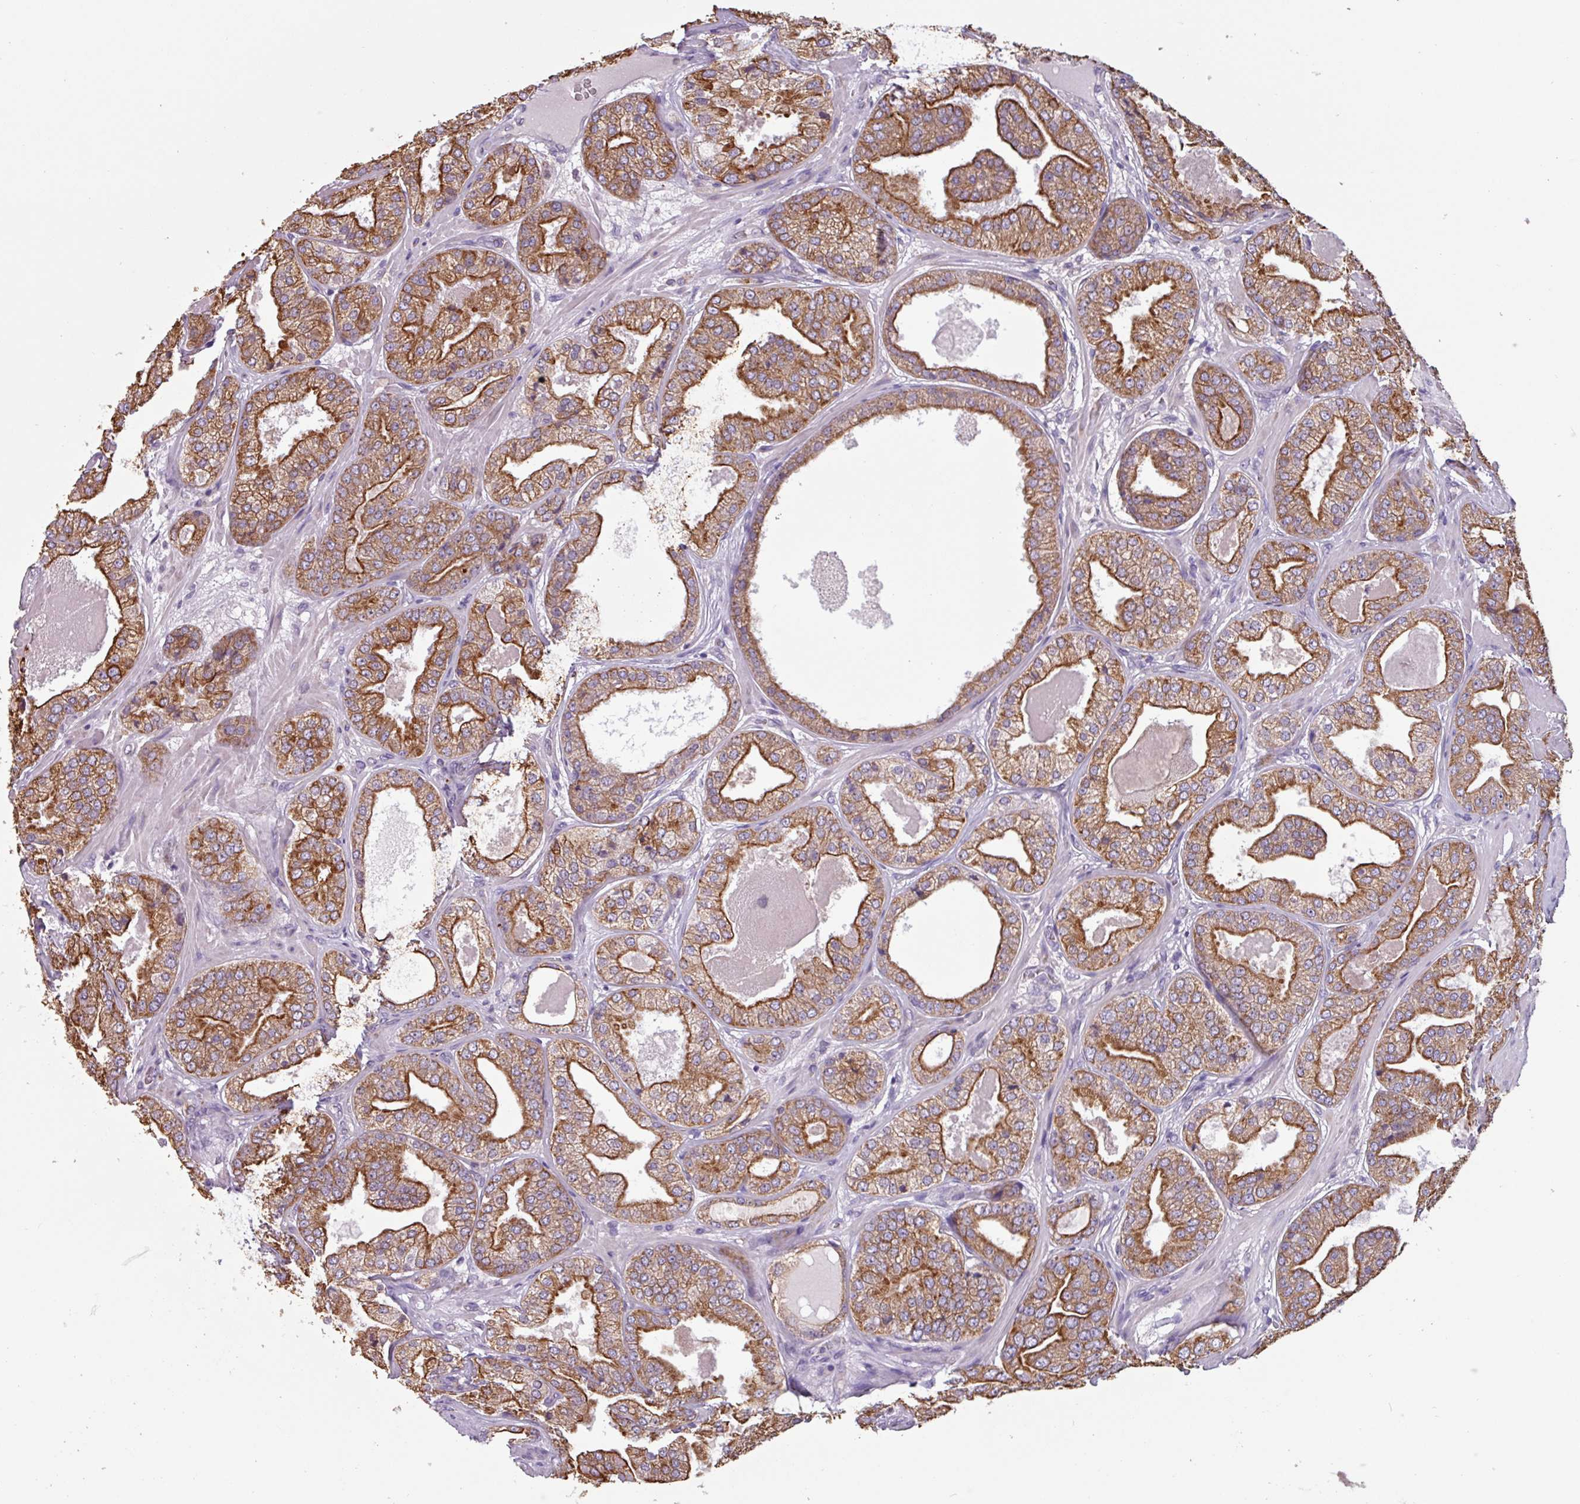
{"staining": {"intensity": "strong", "quantity": ">75%", "location": "cytoplasmic/membranous"}, "tissue": "prostate cancer", "cell_type": "Tumor cells", "image_type": "cancer", "snomed": [{"axis": "morphology", "description": "Adenocarcinoma, High grade"}, {"axis": "topography", "description": "Prostate"}], "caption": "Protein expression by immunohistochemistry exhibits strong cytoplasmic/membranous positivity in about >75% of tumor cells in prostate cancer (adenocarcinoma (high-grade)).", "gene": "CAMK1", "patient": {"sex": "male", "age": 63}}